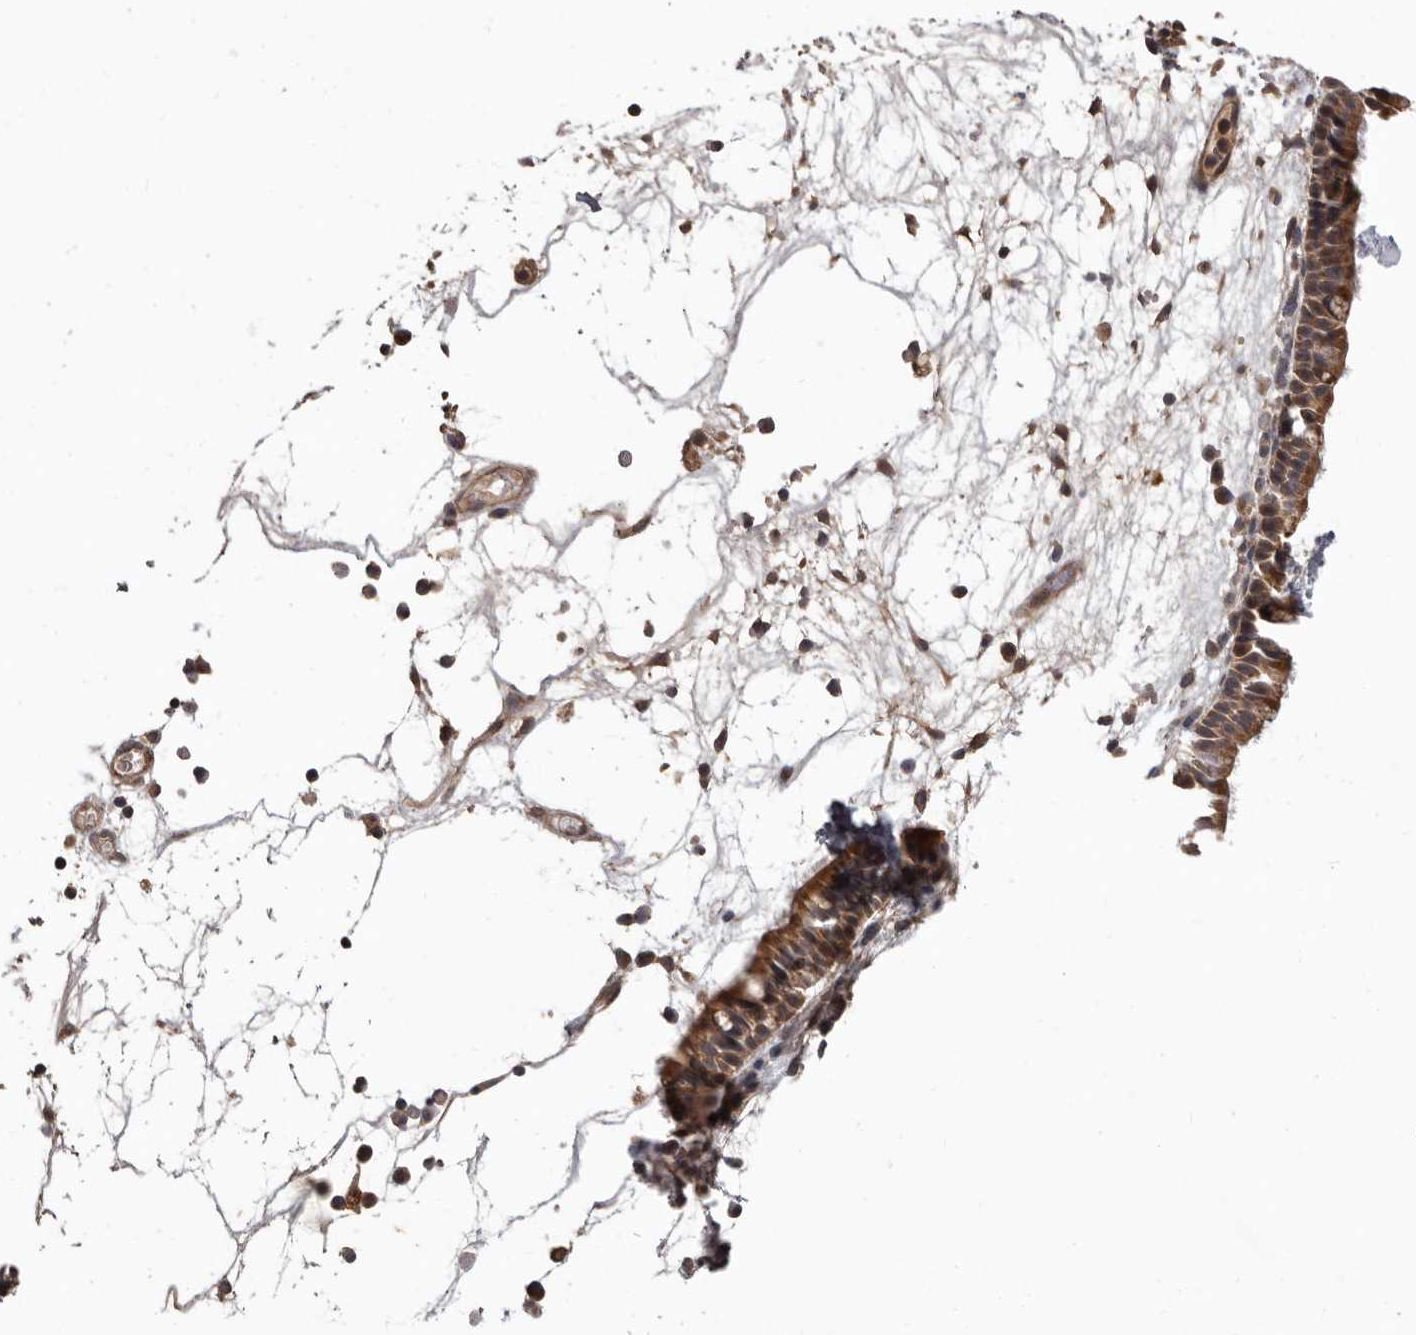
{"staining": {"intensity": "moderate", "quantity": ">75%", "location": "cytoplasmic/membranous"}, "tissue": "nasopharynx", "cell_type": "Respiratory epithelial cells", "image_type": "normal", "snomed": [{"axis": "morphology", "description": "Normal tissue, NOS"}, {"axis": "morphology", "description": "Inflammation, NOS"}, {"axis": "morphology", "description": "Malignant melanoma, Metastatic site"}, {"axis": "topography", "description": "Nasopharynx"}], "caption": "Respiratory epithelial cells display medium levels of moderate cytoplasmic/membranous staining in approximately >75% of cells in normal nasopharynx. (IHC, brightfield microscopy, high magnification).", "gene": "FGFR4", "patient": {"sex": "male", "age": 70}}